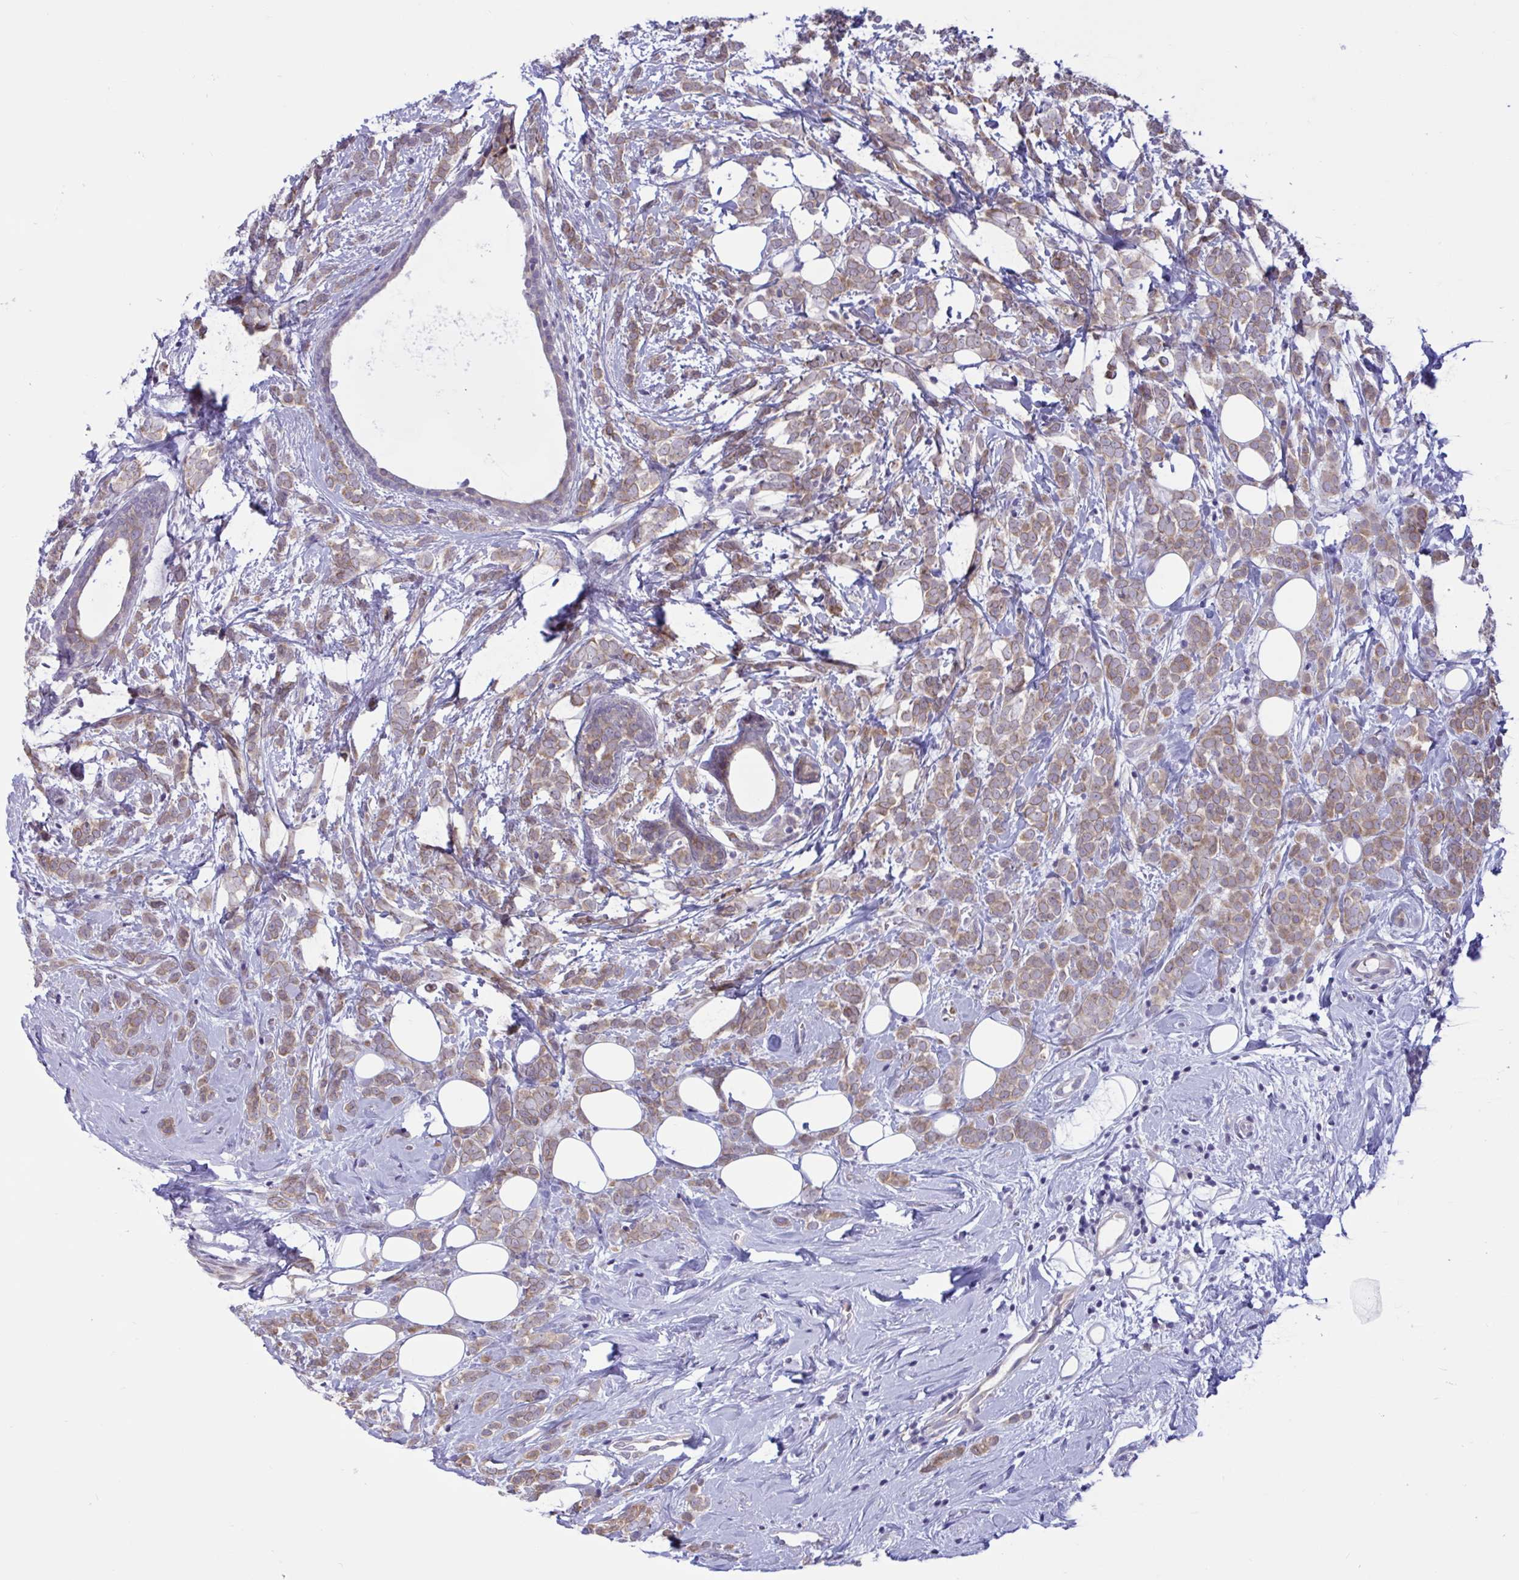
{"staining": {"intensity": "moderate", "quantity": ">75%", "location": "cytoplasmic/membranous"}, "tissue": "breast cancer", "cell_type": "Tumor cells", "image_type": "cancer", "snomed": [{"axis": "morphology", "description": "Lobular carcinoma"}, {"axis": "topography", "description": "Breast"}], "caption": "A brown stain shows moderate cytoplasmic/membranous expression of a protein in breast cancer (lobular carcinoma) tumor cells.", "gene": "CAMLG", "patient": {"sex": "female", "age": 49}}